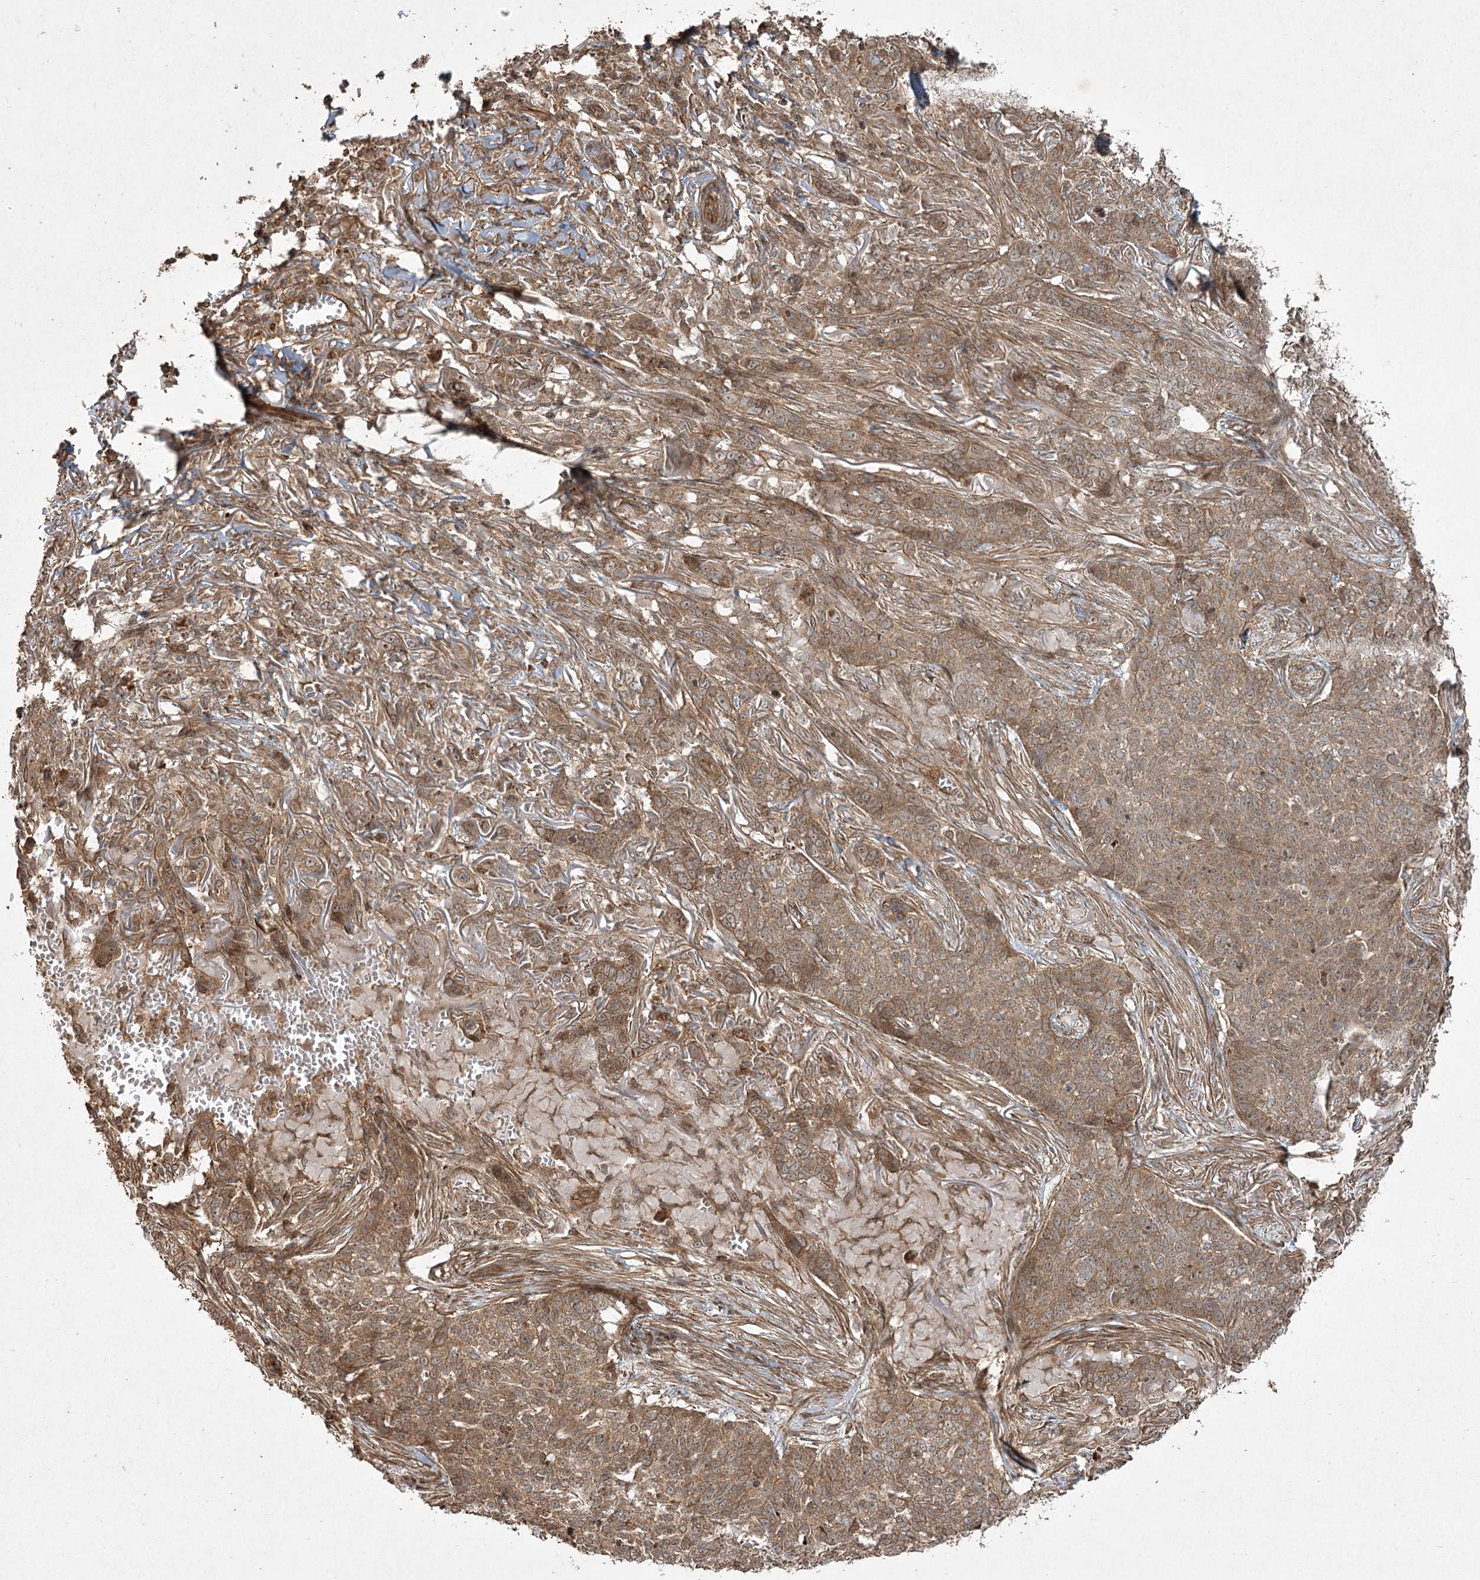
{"staining": {"intensity": "moderate", "quantity": ">75%", "location": "cytoplasmic/membranous,nuclear"}, "tissue": "skin cancer", "cell_type": "Tumor cells", "image_type": "cancer", "snomed": [{"axis": "morphology", "description": "Basal cell carcinoma"}, {"axis": "topography", "description": "Skin"}], "caption": "A brown stain shows moderate cytoplasmic/membranous and nuclear staining of a protein in basal cell carcinoma (skin) tumor cells.", "gene": "CPLANE1", "patient": {"sex": "male", "age": 85}}